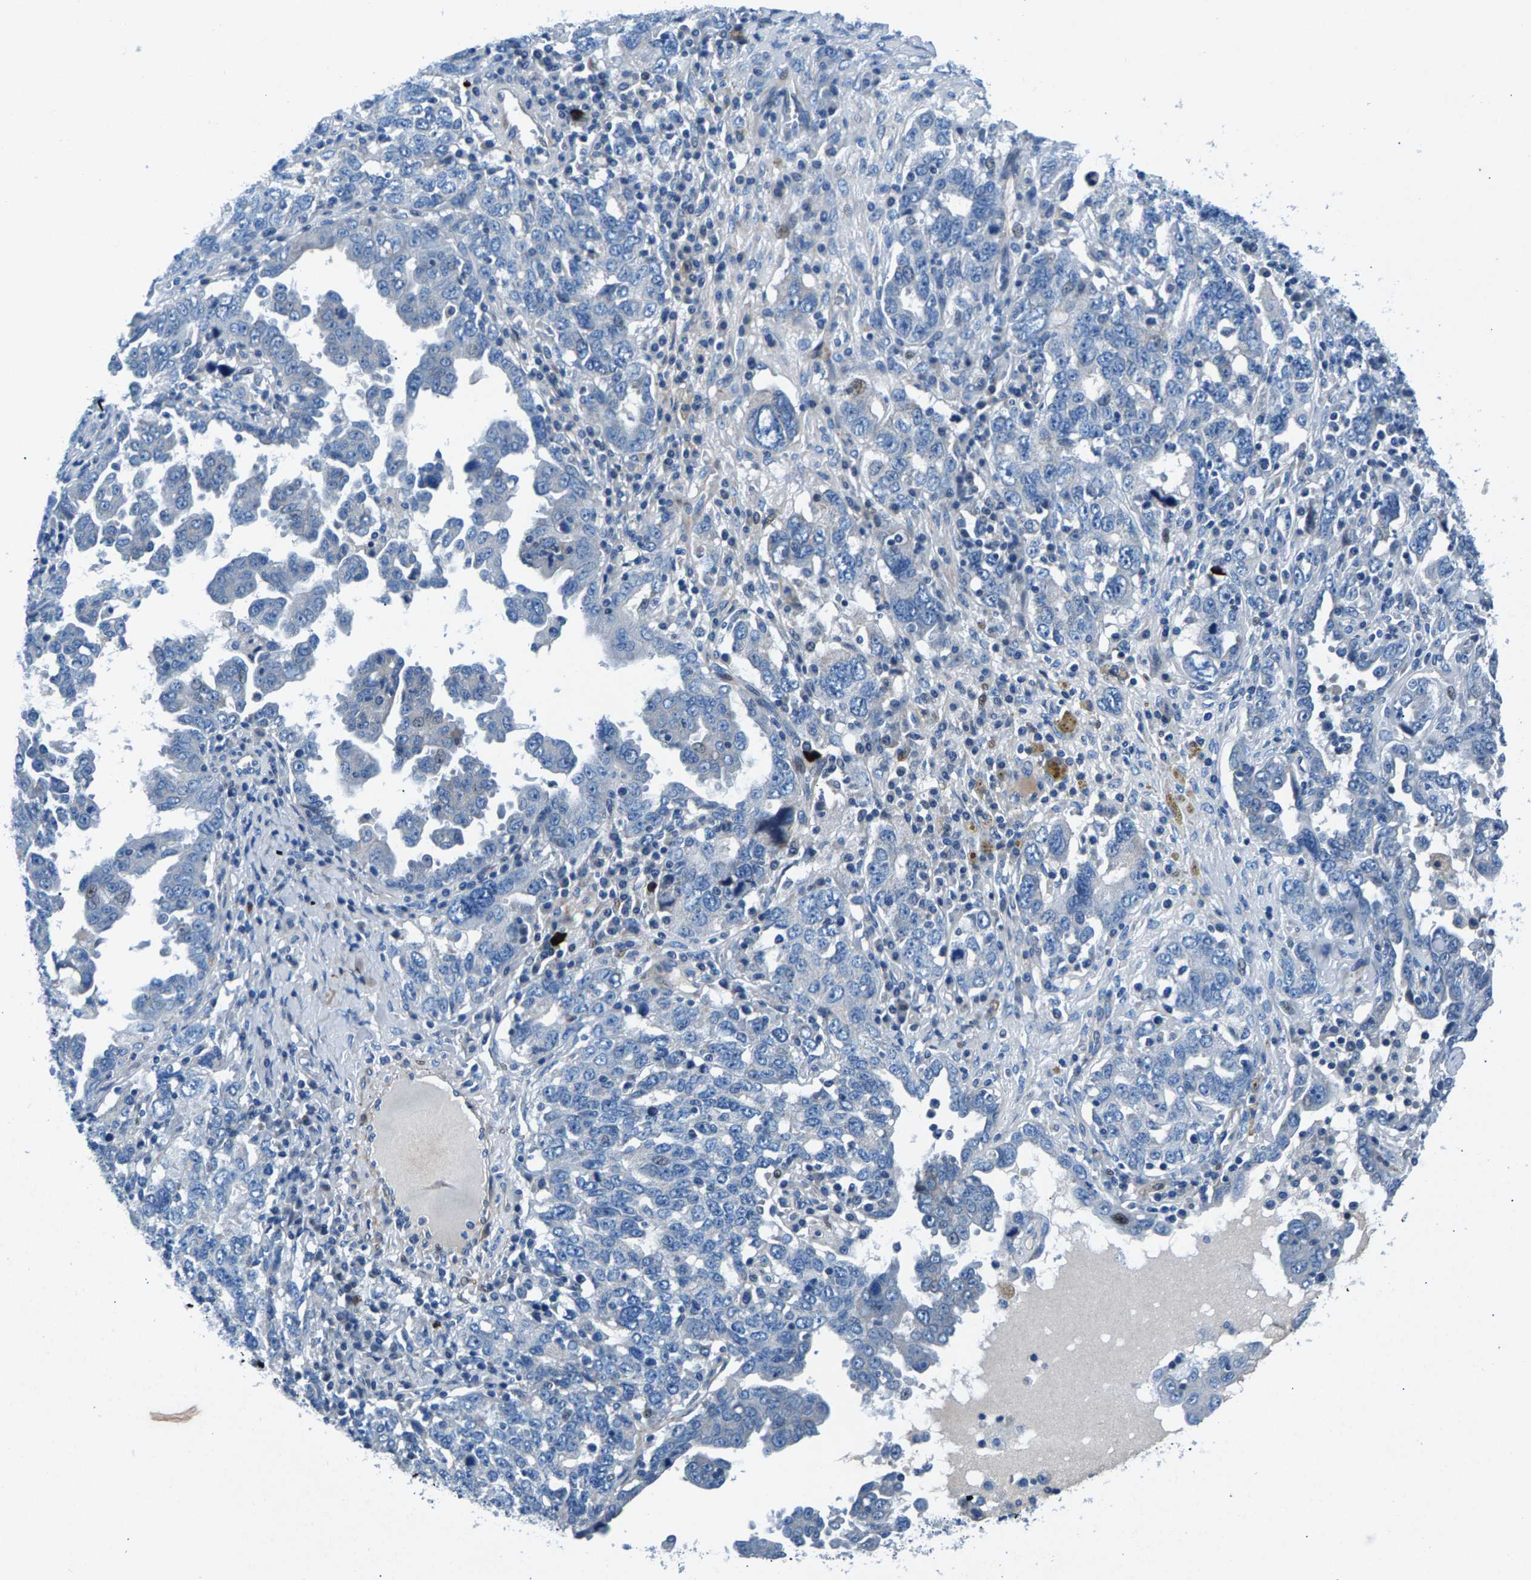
{"staining": {"intensity": "negative", "quantity": "none", "location": "none"}, "tissue": "ovarian cancer", "cell_type": "Tumor cells", "image_type": "cancer", "snomed": [{"axis": "morphology", "description": "Carcinoma, endometroid"}, {"axis": "topography", "description": "Ovary"}], "caption": "Human ovarian endometroid carcinoma stained for a protein using immunohistochemistry (IHC) reveals no staining in tumor cells.", "gene": "CDRT4", "patient": {"sex": "female", "age": 62}}